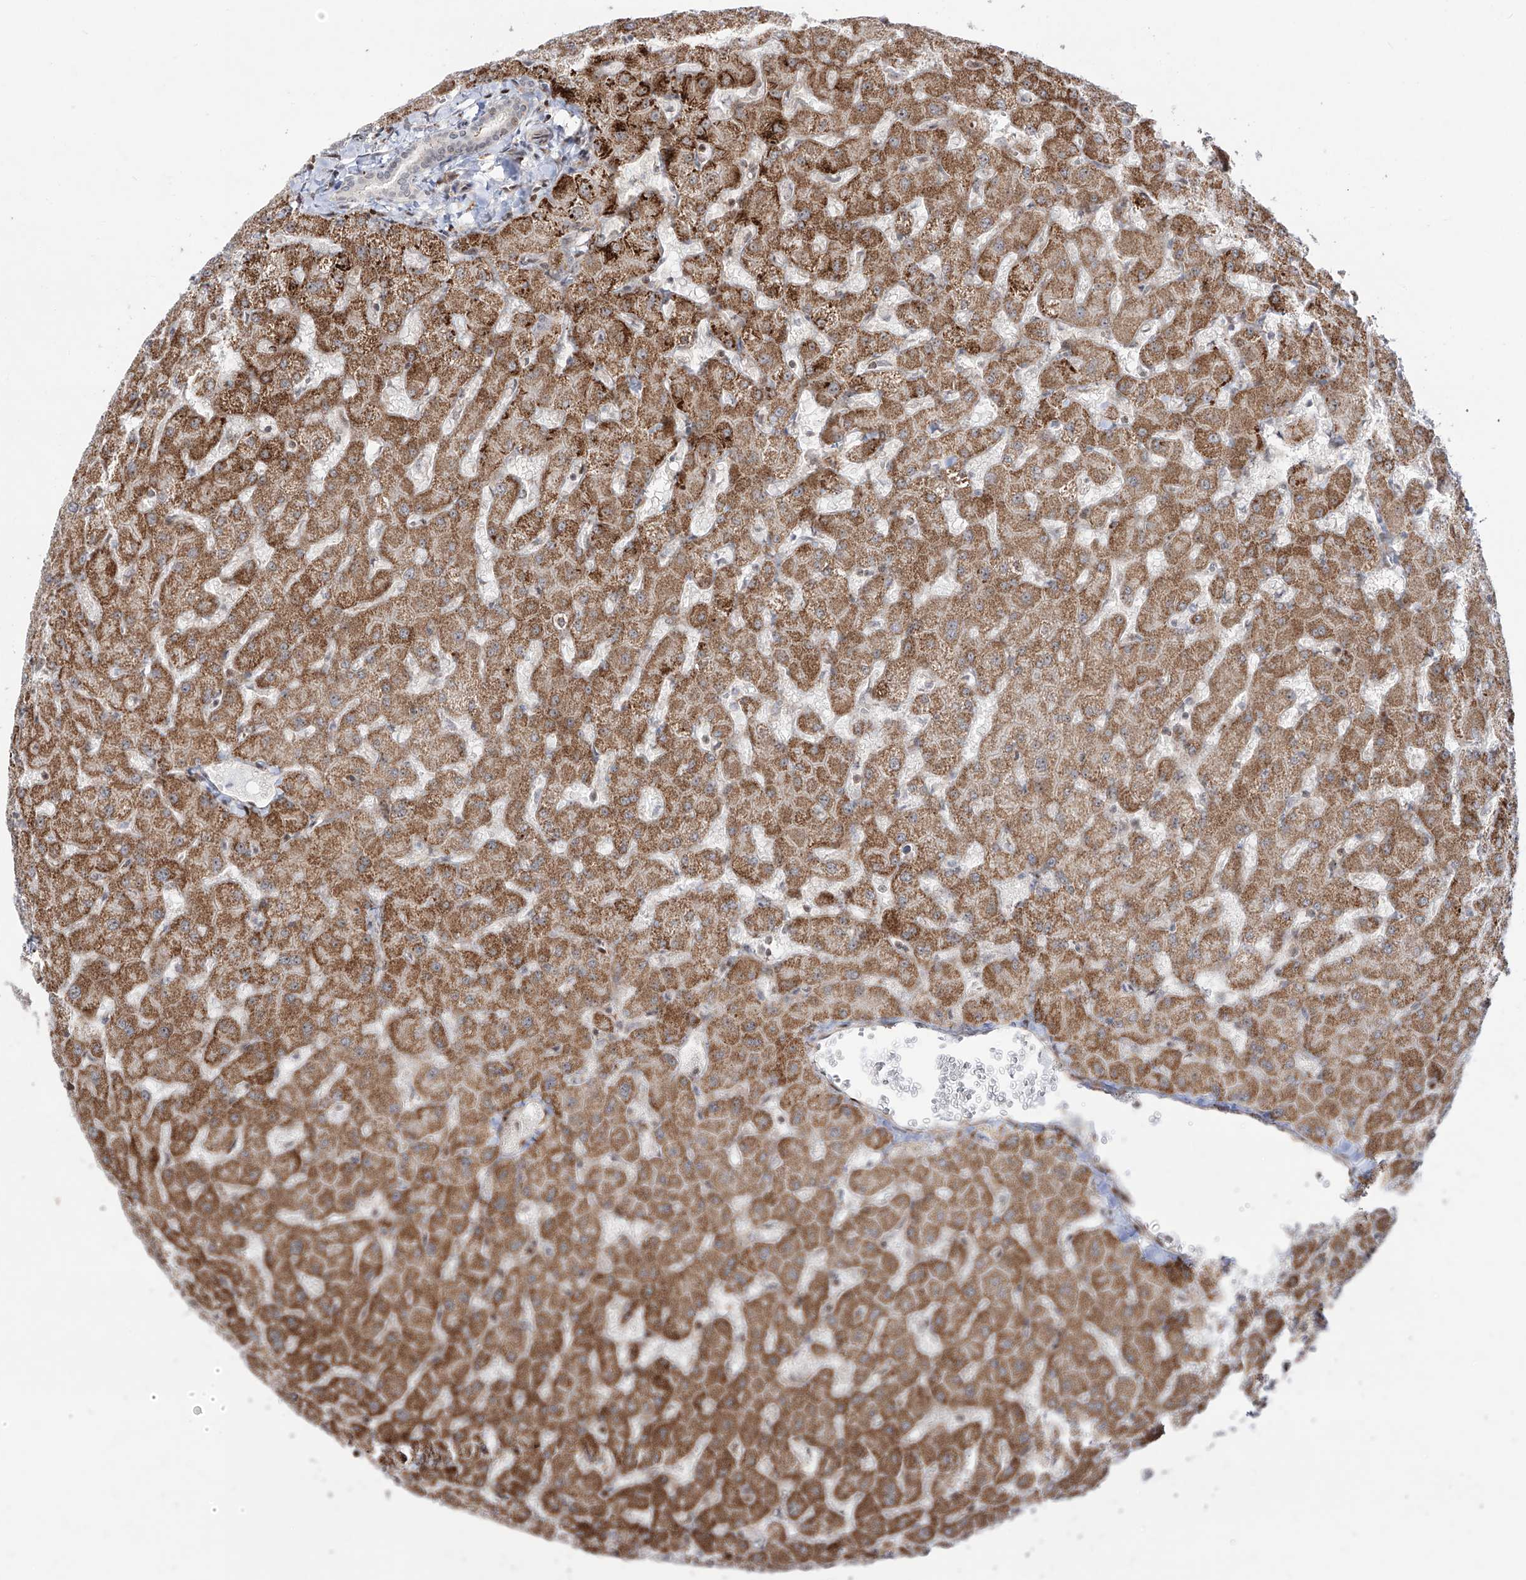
{"staining": {"intensity": "negative", "quantity": "none", "location": "none"}, "tissue": "liver", "cell_type": "Cholangiocytes", "image_type": "normal", "snomed": [{"axis": "morphology", "description": "Normal tissue, NOS"}, {"axis": "topography", "description": "Liver"}], "caption": "Cholangiocytes are negative for brown protein staining in benign liver. (Stains: DAB IHC with hematoxylin counter stain, Microscopy: brightfield microscopy at high magnification).", "gene": "ZNF180", "patient": {"sex": "female", "age": 63}}